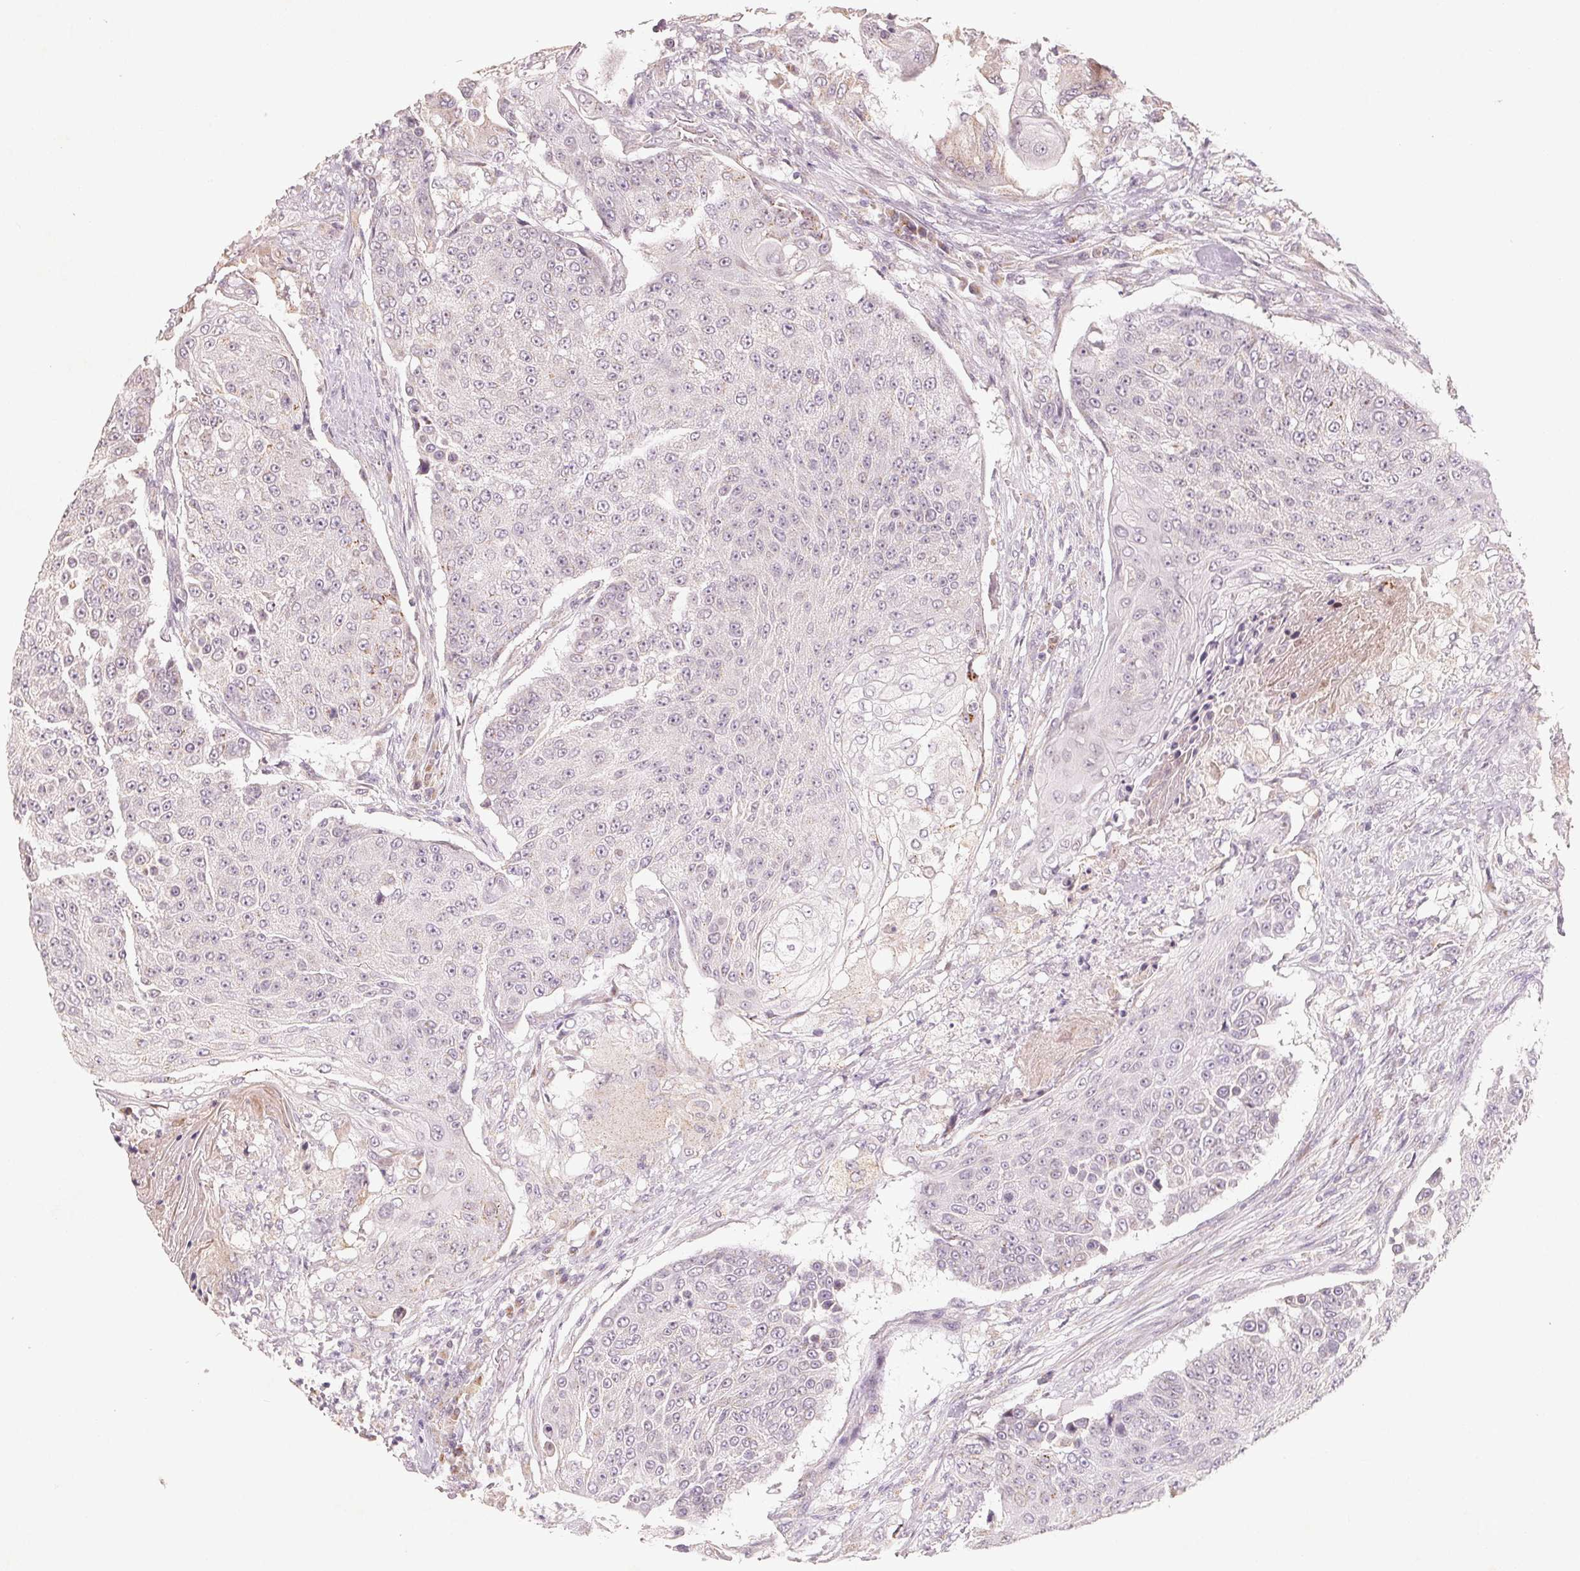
{"staining": {"intensity": "negative", "quantity": "none", "location": "none"}, "tissue": "urothelial cancer", "cell_type": "Tumor cells", "image_type": "cancer", "snomed": [{"axis": "morphology", "description": "Urothelial carcinoma, High grade"}, {"axis": "topography", "description": "Urinary bladder"}], "caption": "DAB immunohistochemical staining of high-grade urothelial carcinoma displays no significant expression in tumor cells.", "gene": "TMSB15B", "patient": {"sex": "female", "age": 63}}